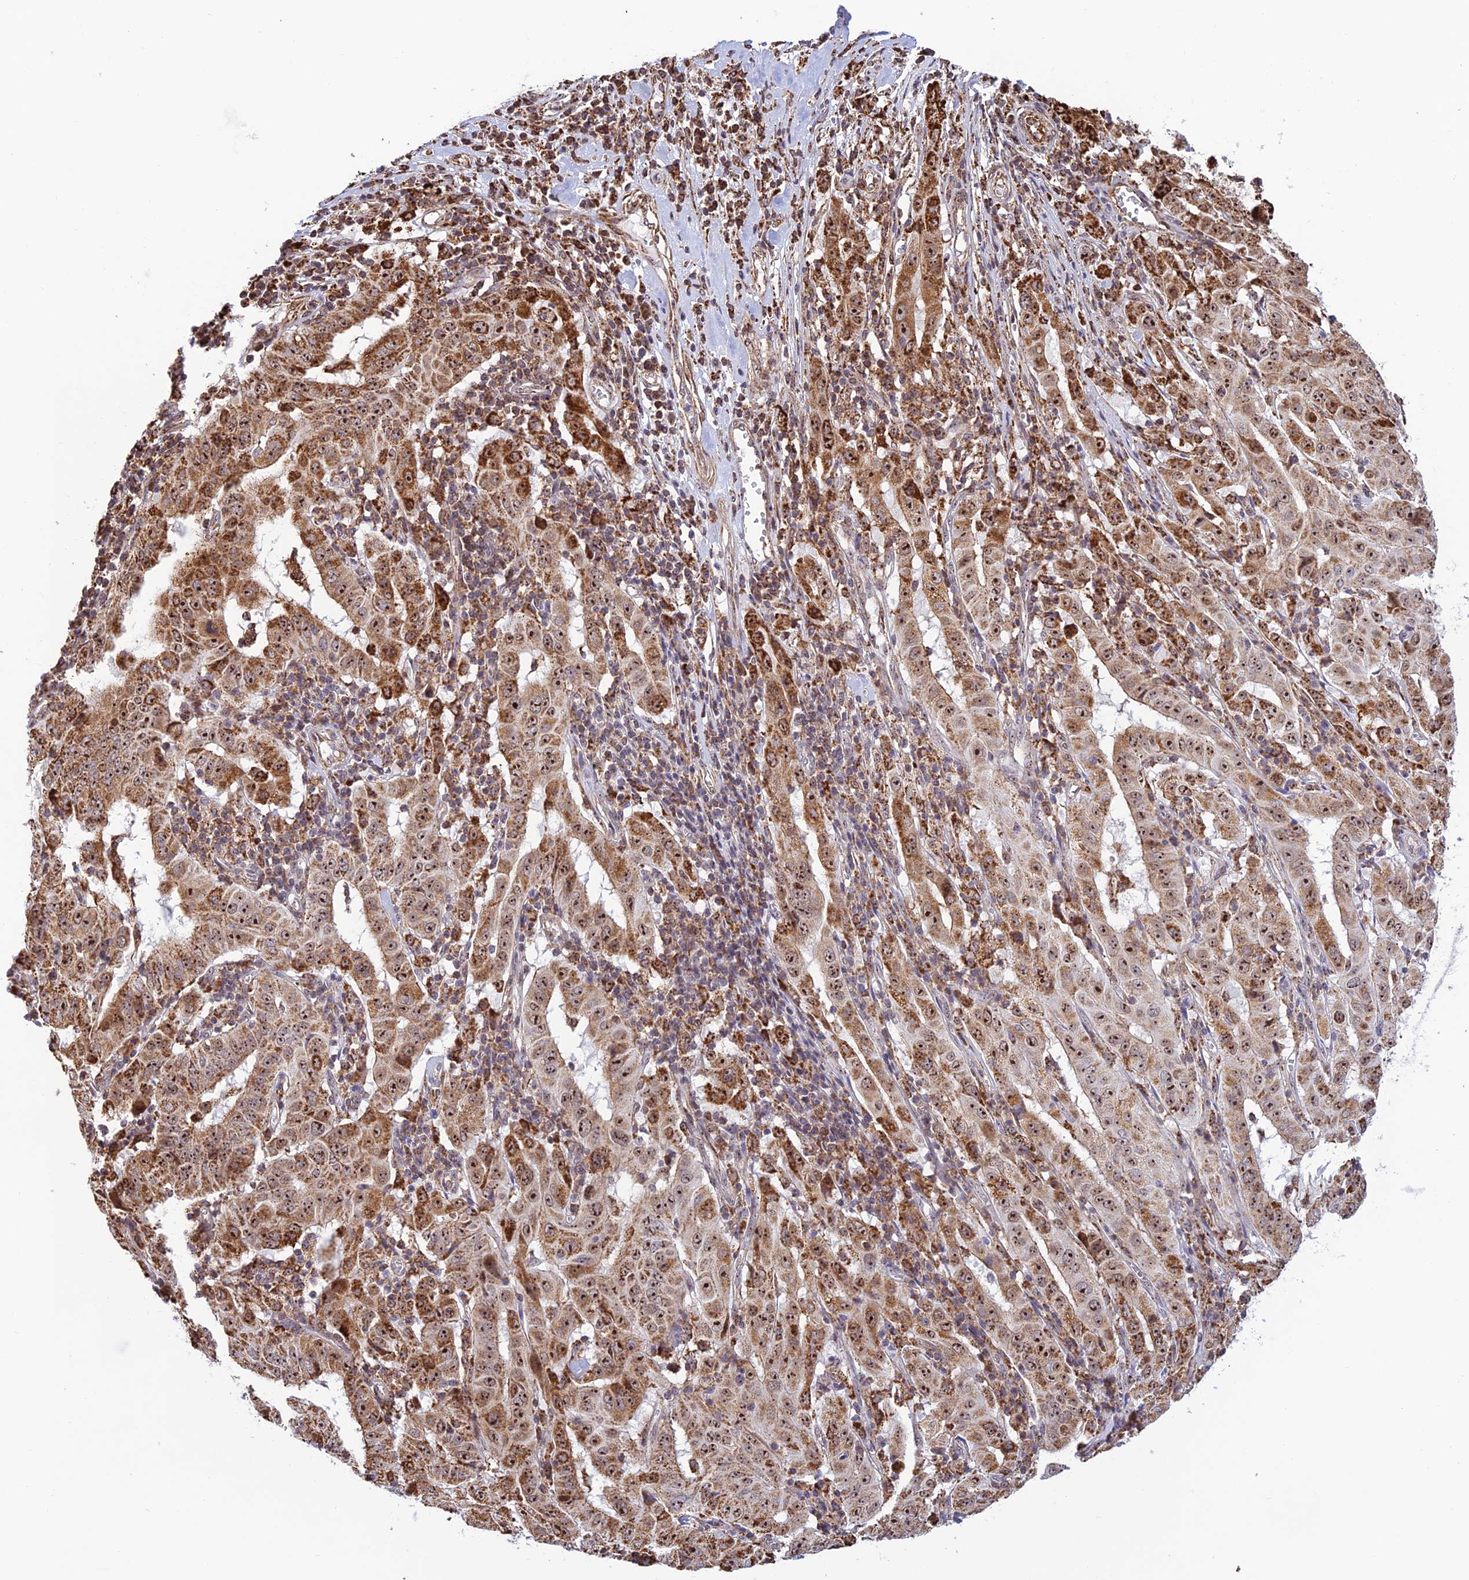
{"staining": {"intensity": "strong", "quantity": ">75%", "location": "cytoplasmic/membranous,nuclear"}, "tissue": "pancreatic cancer", "cell_type": "Tumor cells", "image_type": "cancer", "snomed": [{"axis": "morphology", "description": "Adenocarcinoma, NOS"}, {"axis": "topography", "description": "Pancreas"}], "caption": "About >75% of tumor cells in pancreatic cancer (adenocarcinoma) demonstrate strong cytoplasmic/membranous and nuclear protein positivity as visualized by brown immunohistochemical staining.", "gene": "POLR1G", "patient": {"sex": "male", "age": 63}}